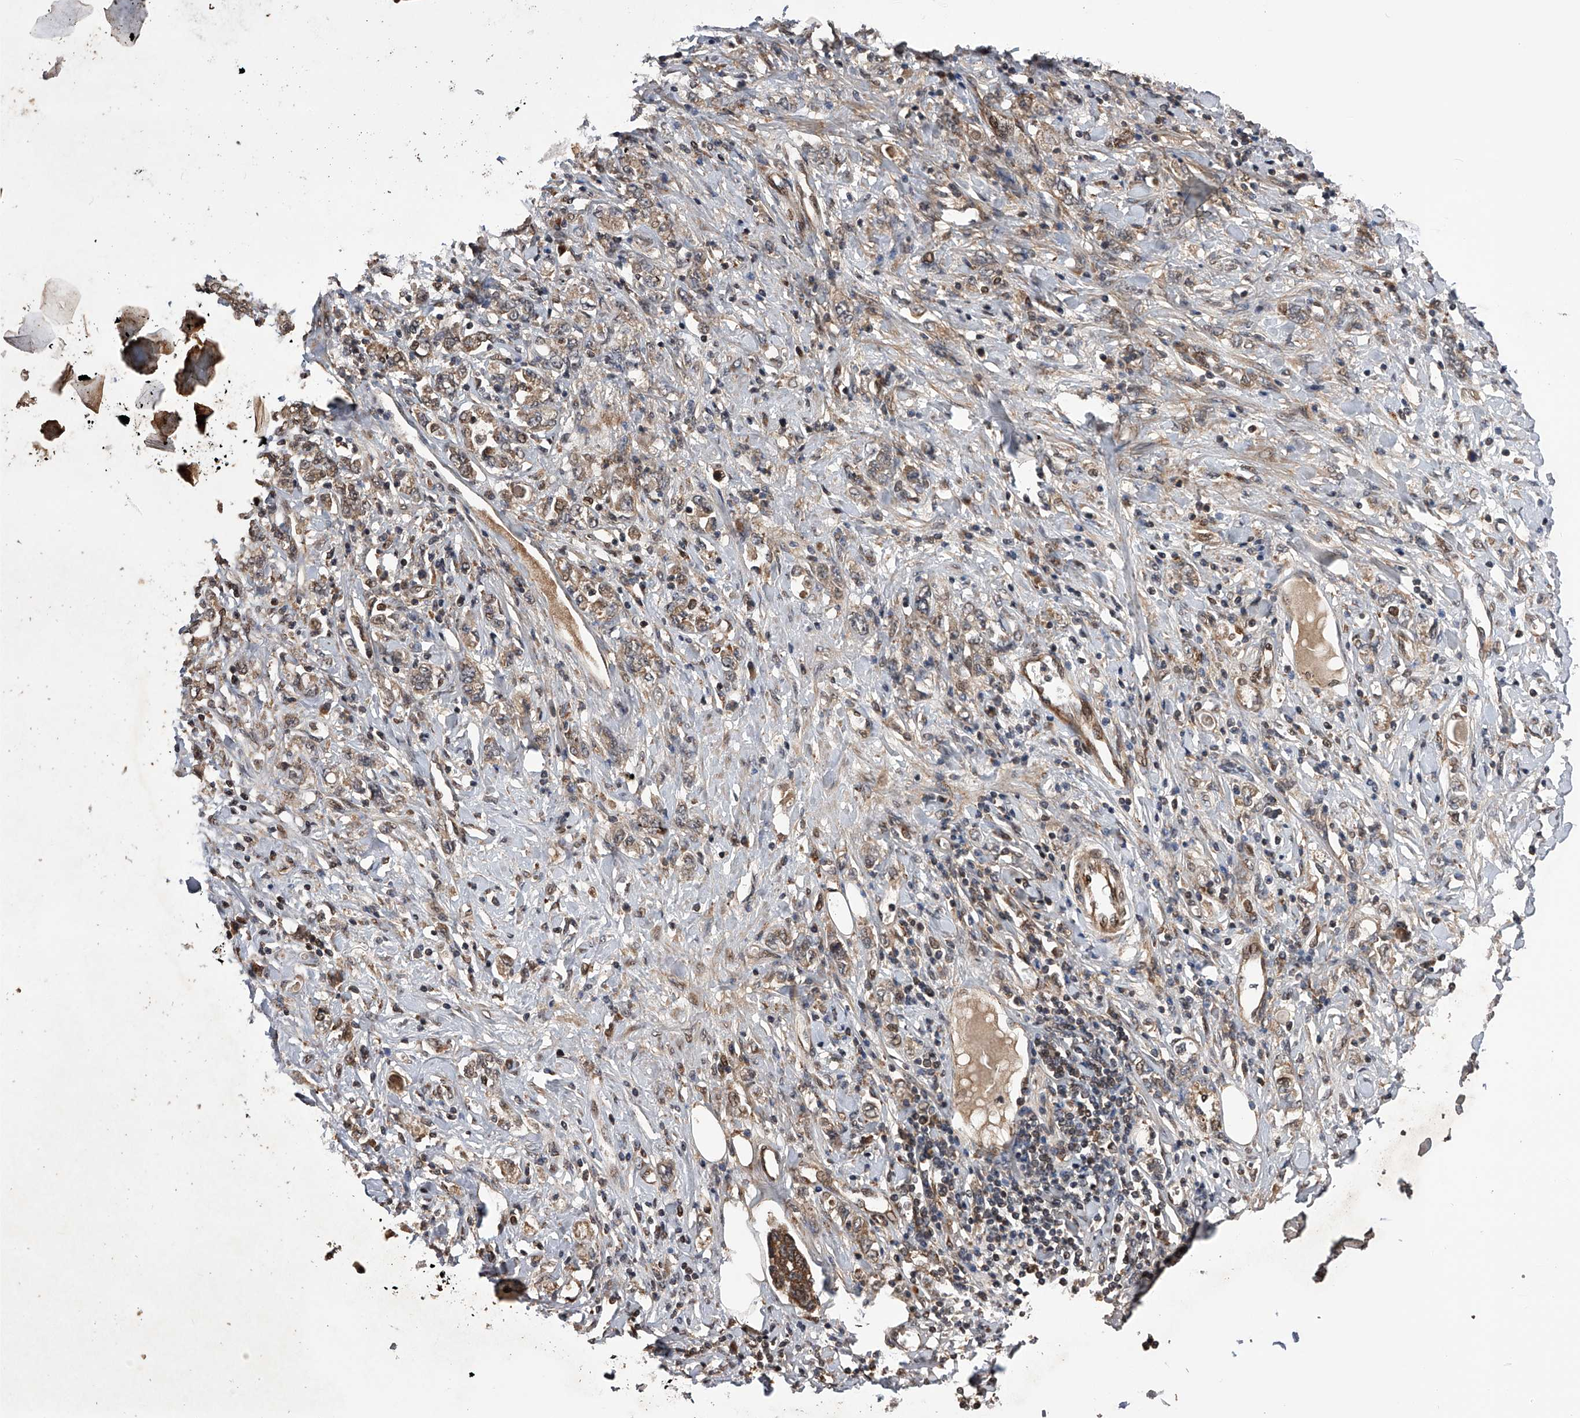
{"staining": {"intensity": "weak", "quantity": "25%-75%", "location": "cytoplasmic/membranous"}, "tissue": "stomach cancer", "cell_type": "Tumor cells", "image_type": "cancer", "snomed": [{"axis": "morphology", "description": "Adenocarcinoma, NOS"}, {"axis": "topography", "description": "Stomach"}], "caption": "High-power microscopy captured an immunohistochemistry image of adenocarcinoma (stomach), revealing weak cytoplasmic/membranous expression in about 25%-75% of tumor cells.", "gene": "MAP3K11", "patient": {"sex": "female", "age": 76}}